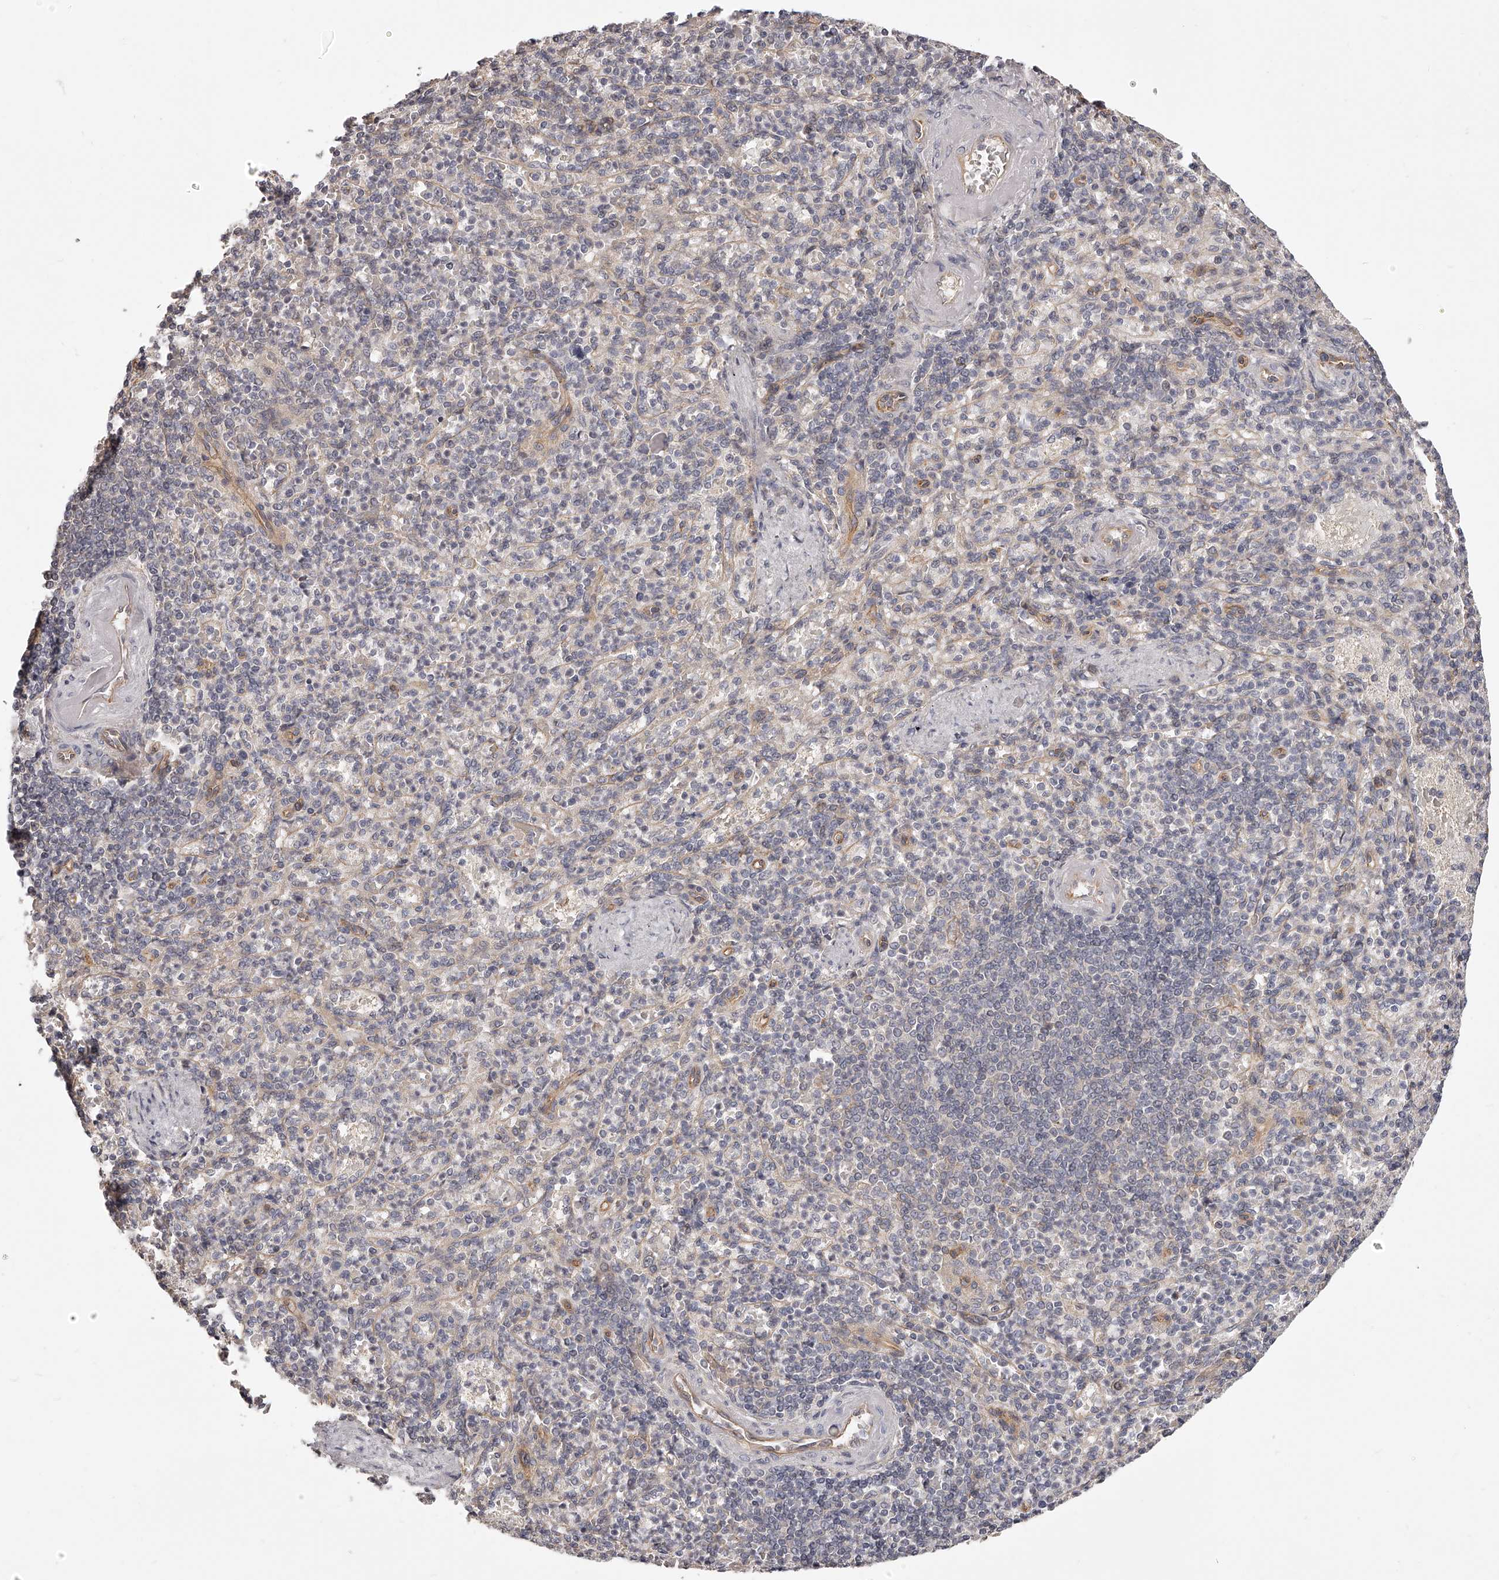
{"staining": {"intensity": "negative", "quantity": "none", "location": "none"}, "tissue": "spleen", "cell_type": "Cells in red pulp", "image_type": "normal", "snomed": [{"axis": "morphology", "description": "Normal tissue, NOS"}, {"axis": "topography", "description": "Spleen"}], "caption": "High magnification brightfield microscopy of unremarkable spleen stained with DAB (3,3'-diaminobenzidine) (brown) and counterstained with hematoxylin (blue): cells in red pulp show no significant positivity. Nuclei are stained in blue.", "gene": "ZNF582", "patient": {"sex": "female", "age": 74}}